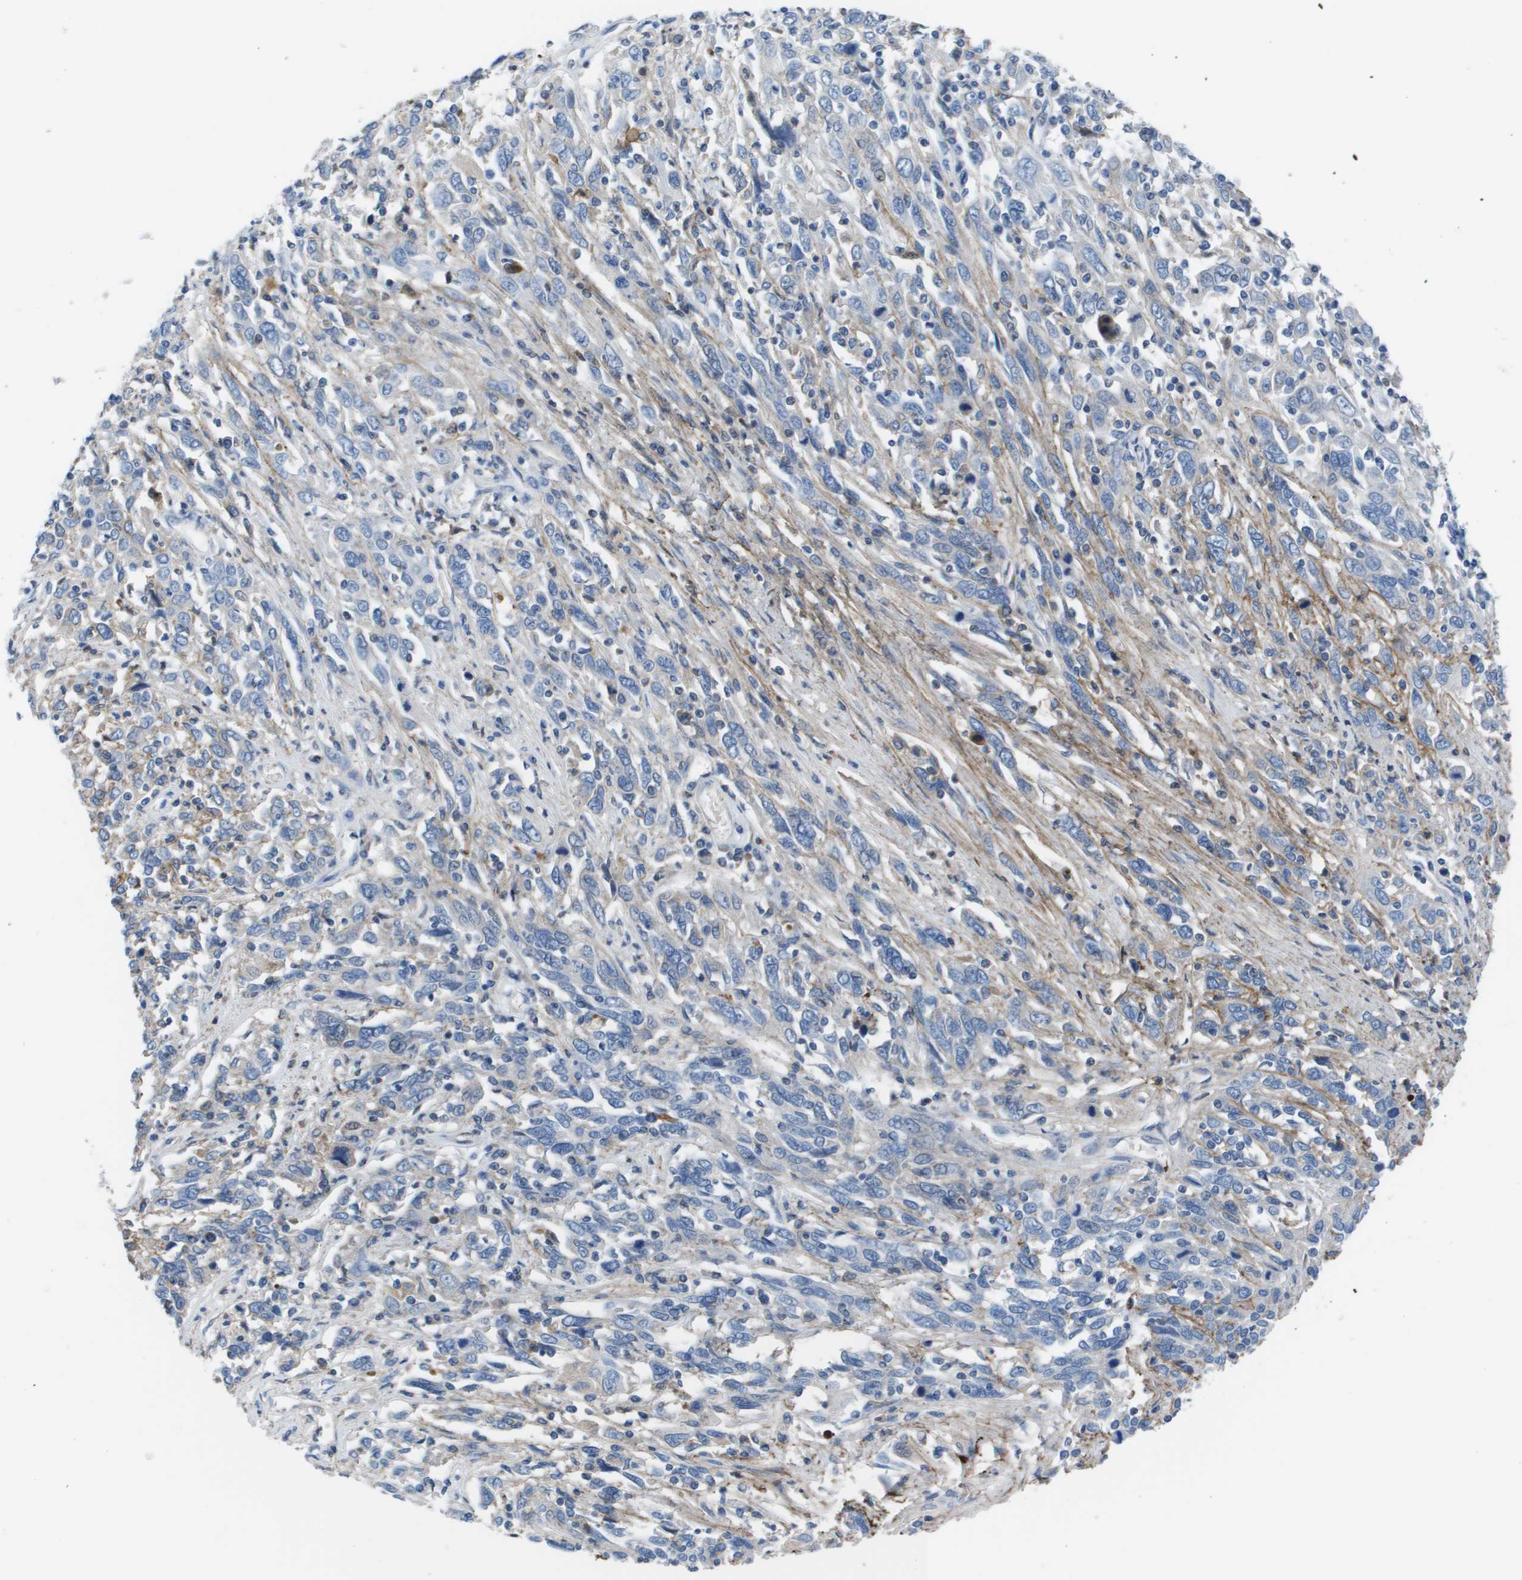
{"staining": {"intensity": "negative", "quantity": "none", "location": "none"}, "tissue": "cervical cancer", "cell_type": "Tumor cells", "image_type": "cancer", "snomed": [{"axis": "morphology", "description": "Squamous cell carcinoma, NOS"}, {"axis": "topography", "description": "Cervix"}], "caption": "Tumor cells show no significant positivity in cervical cancer (squamous cell carcinoma). Brightfield microscopy of IHC stained with DAB (brown) and hematoxylin (blue), captured at high magnification.", "gene": "VTN", "patient": {"sex": "female", "age": 46}}